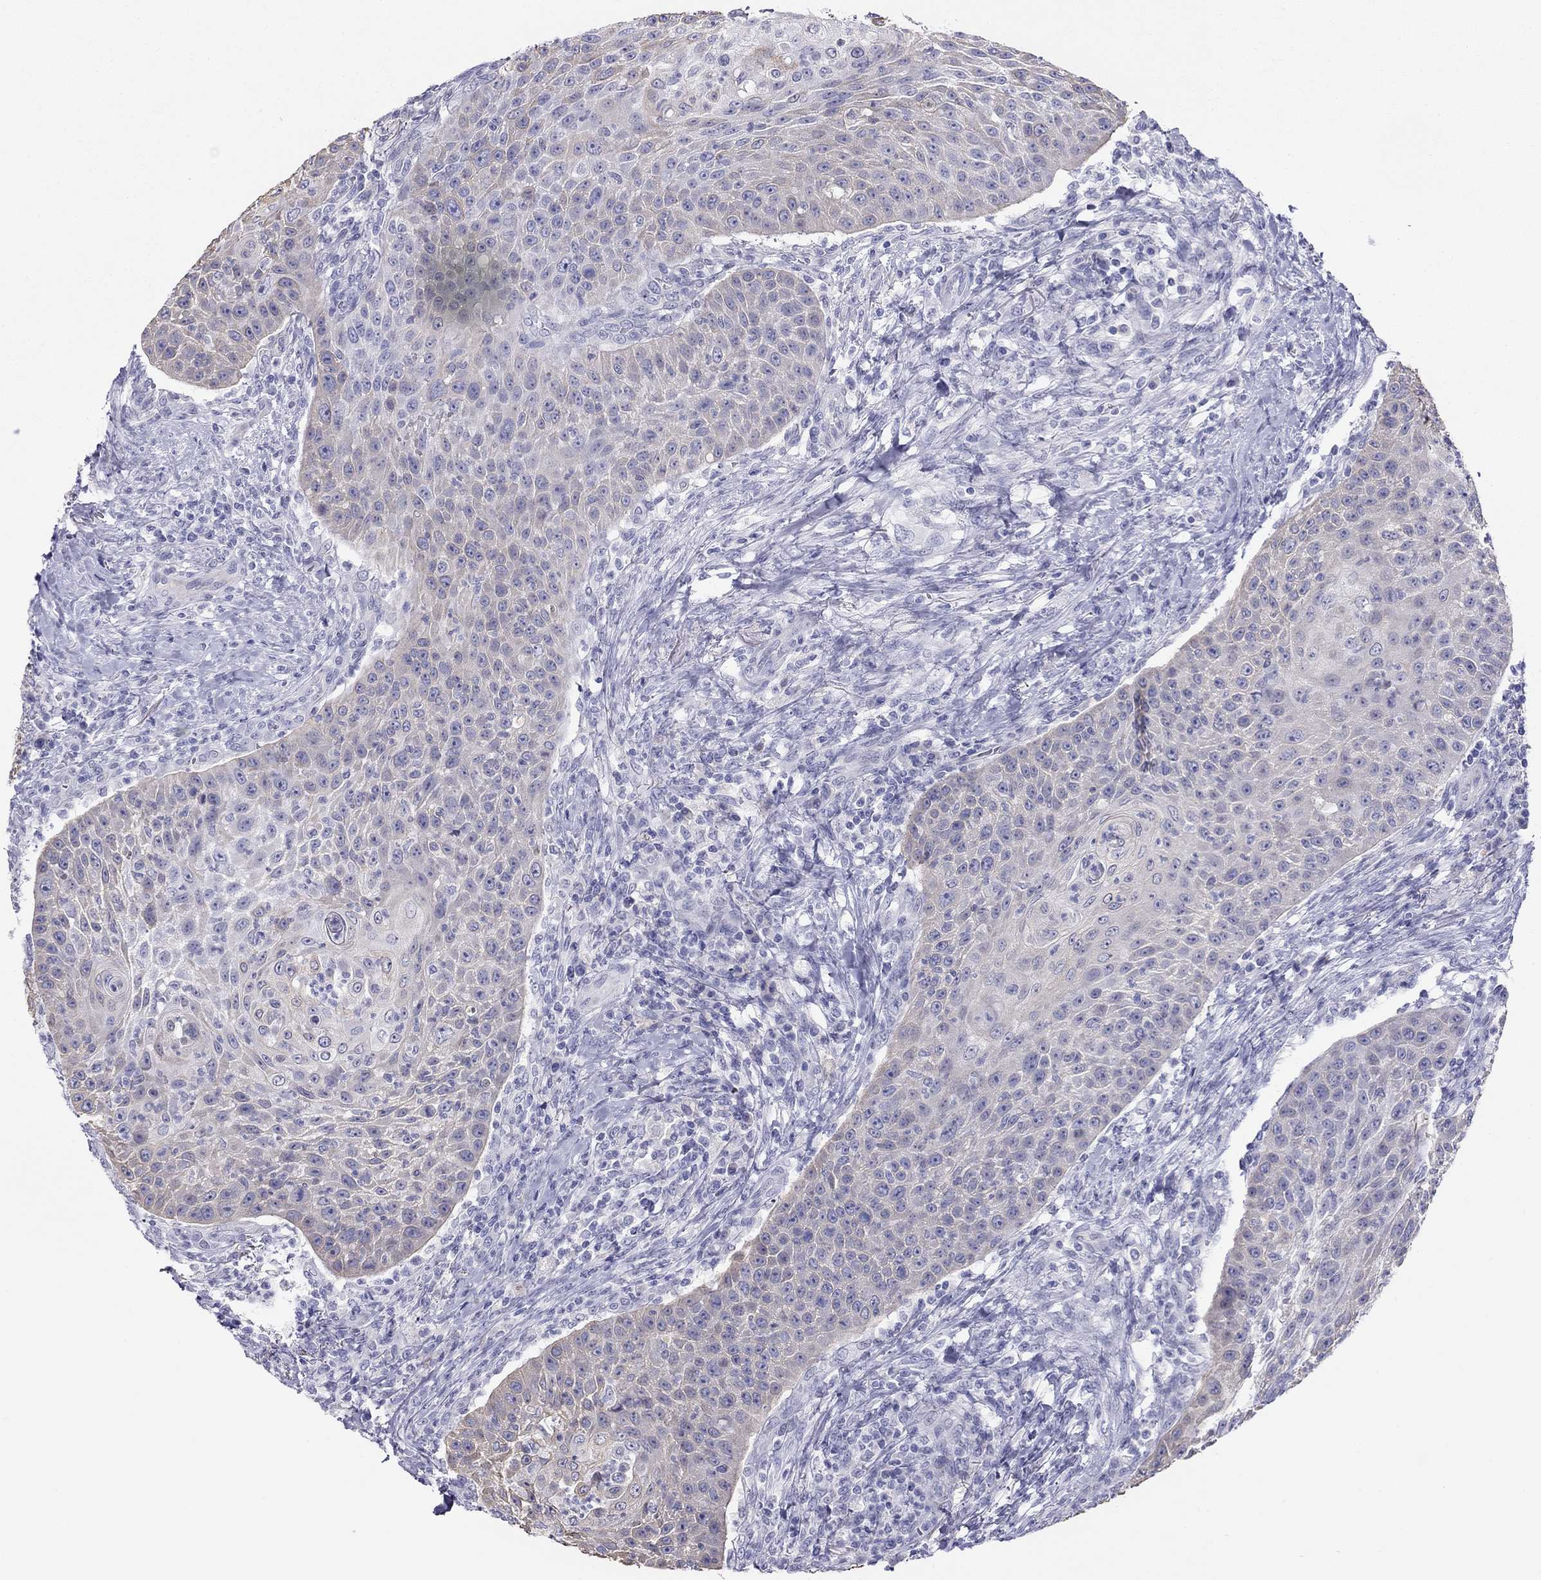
{"staining": {"intensity": "weak", "quantity": "<25%", "location": "cytoplasmic/membranous"}, "tissue": "head and neck cancer", "cell_type": "Tumor cells", "image_type": "cancer", "snomed": [{"axis": "morphology", "description": "Squamous cell carcinoma, NOS"}, {"axis": "topography", "description": "Head-Neck"}], "caption": "Human squamous cell carcinoma (head and neck) stained for a protein using immunohistochemistry (IHC) displays no expression in tumor cells.", "gene": "KCNV2", "patient": {"sex": "male", "age": 69}}